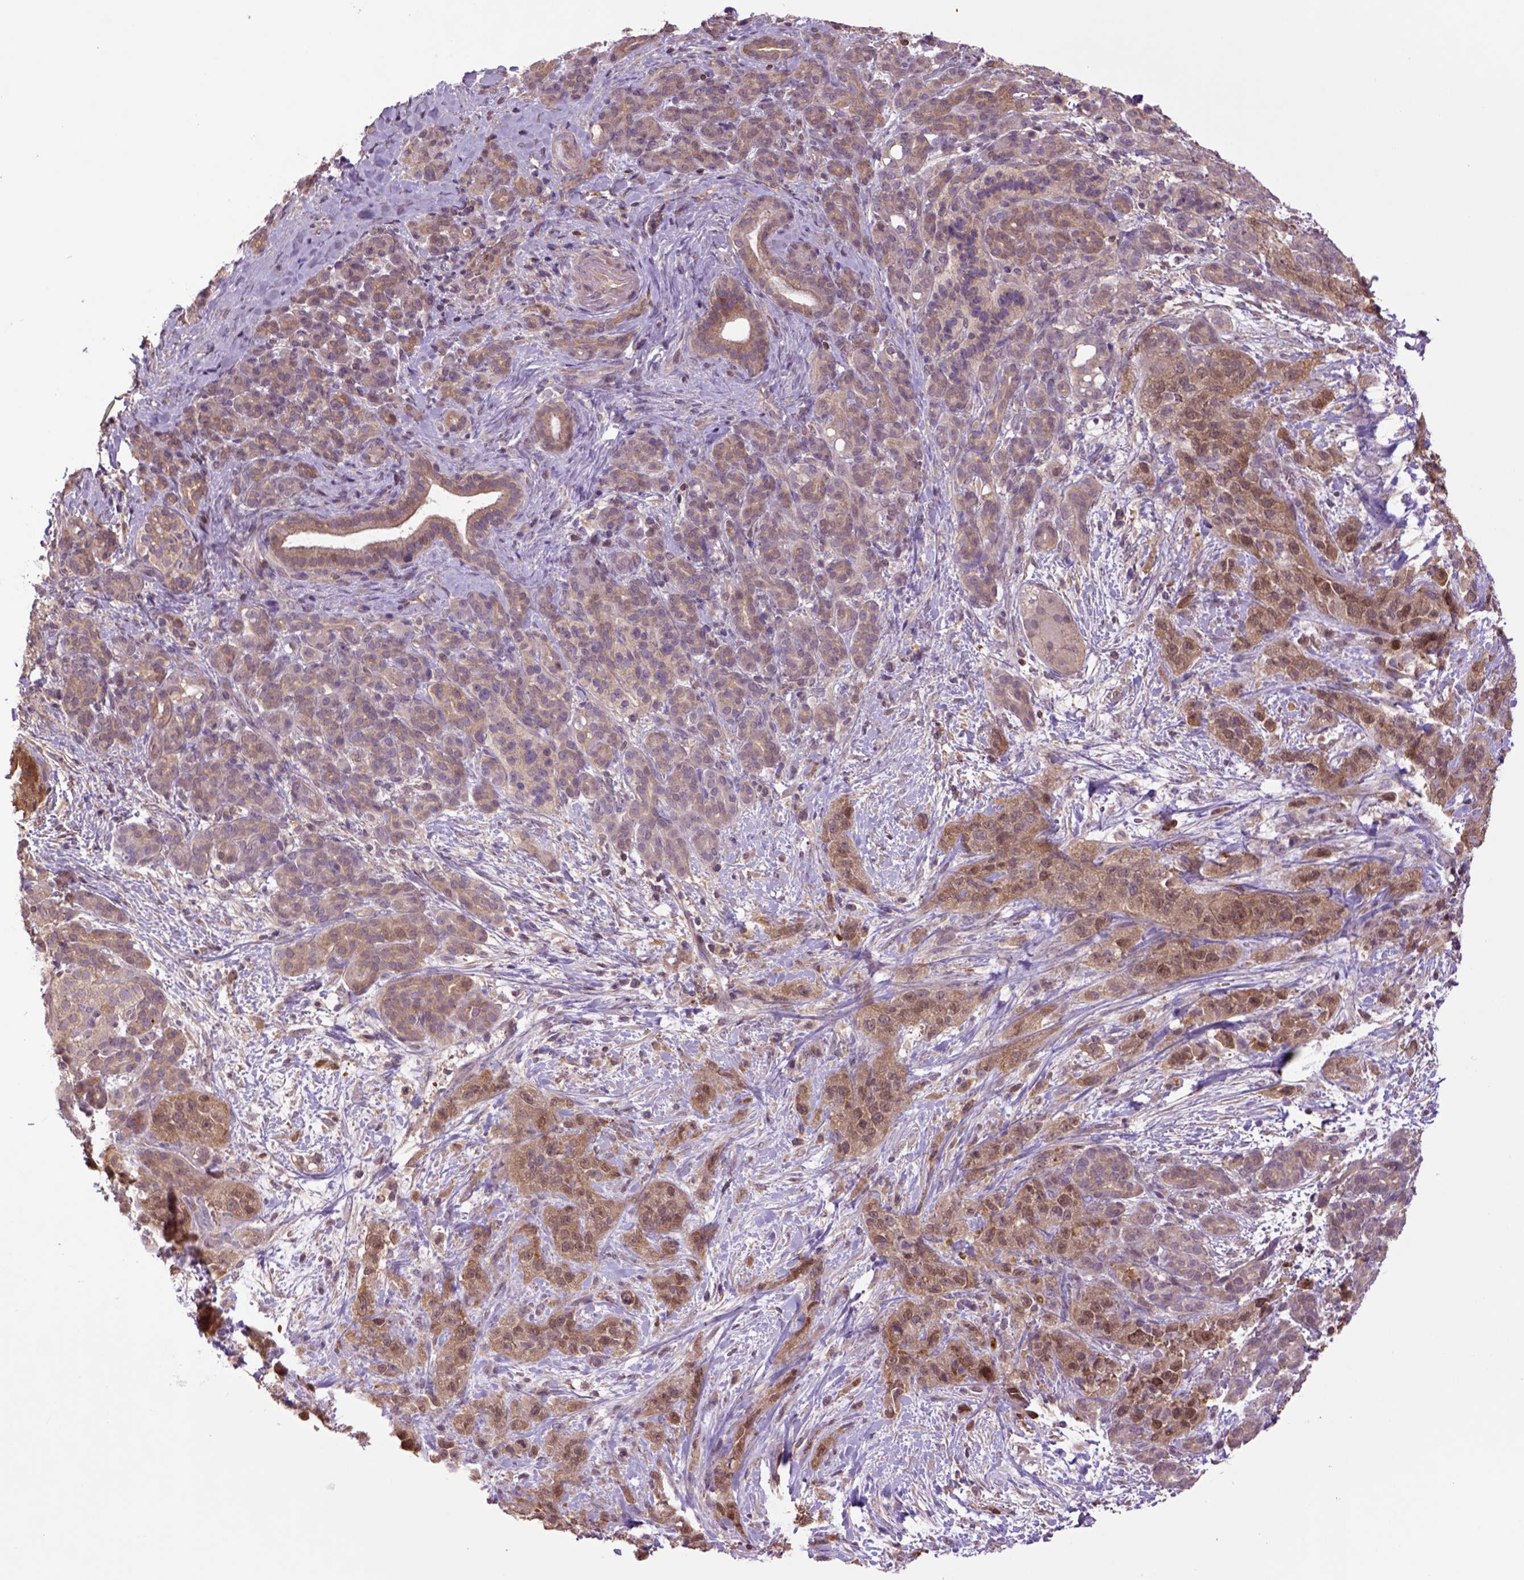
{"staining": {"intensity": "moderate", "quantity": ">75%", "location": "cytoplasmic/membranous,nuclear"}, "tissue": "pancreatic cancer", "cell_type": "Tumor cells", "image_type": "cancer", "snomed": [{"axis": "morphology", "description": "Adenocarcinoma, NOS"}, {"axis": "topography", "description": "Pancreas"}], "caption": "The image reveals staining of pancreatic cancer, revealing moderate cytoplasmic/membranous and nuclear protein expression (brown color) within tumor cells.", "gene": "HSPBP1", "patient": {"sex": "male", "age": 44}}